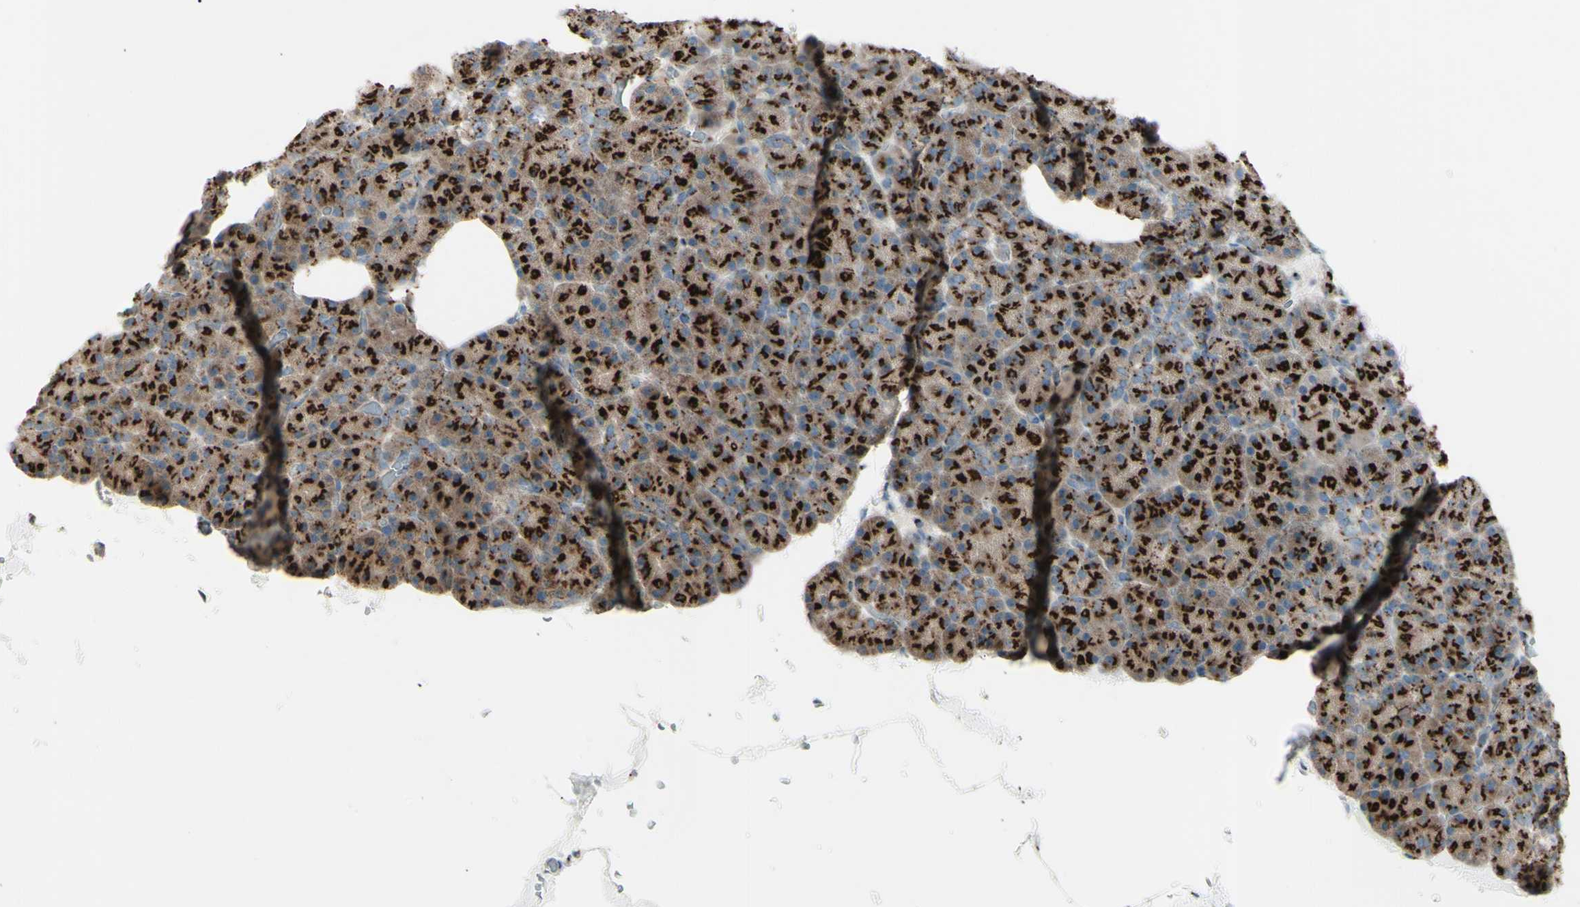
{"staining": {"intensity": "strong", "quantity": ">75%", "location": "cytoplasmic/membranous"}, "tissue": "pancreas", "cell_type": "Exocrine glandular cells", "image_type": "normal", "snomed": [{"axis": "morphology", "description": "Normal tissue, NOS"}, {"axis": "topography", "description": "Pancreas"}], "caption": "Benign pancreas displays strong cytoplasmic/membranous expression in approximately >75% of exocrine glandular cells The staining is performed using DAB (3,3'-diaminobenzidine) brown chromogen to label protein expression. The nuclei are counter-stained blue using hematoxylin..", "gene": "BPNT2", "patient": {"sex": "female", "age": 35}}